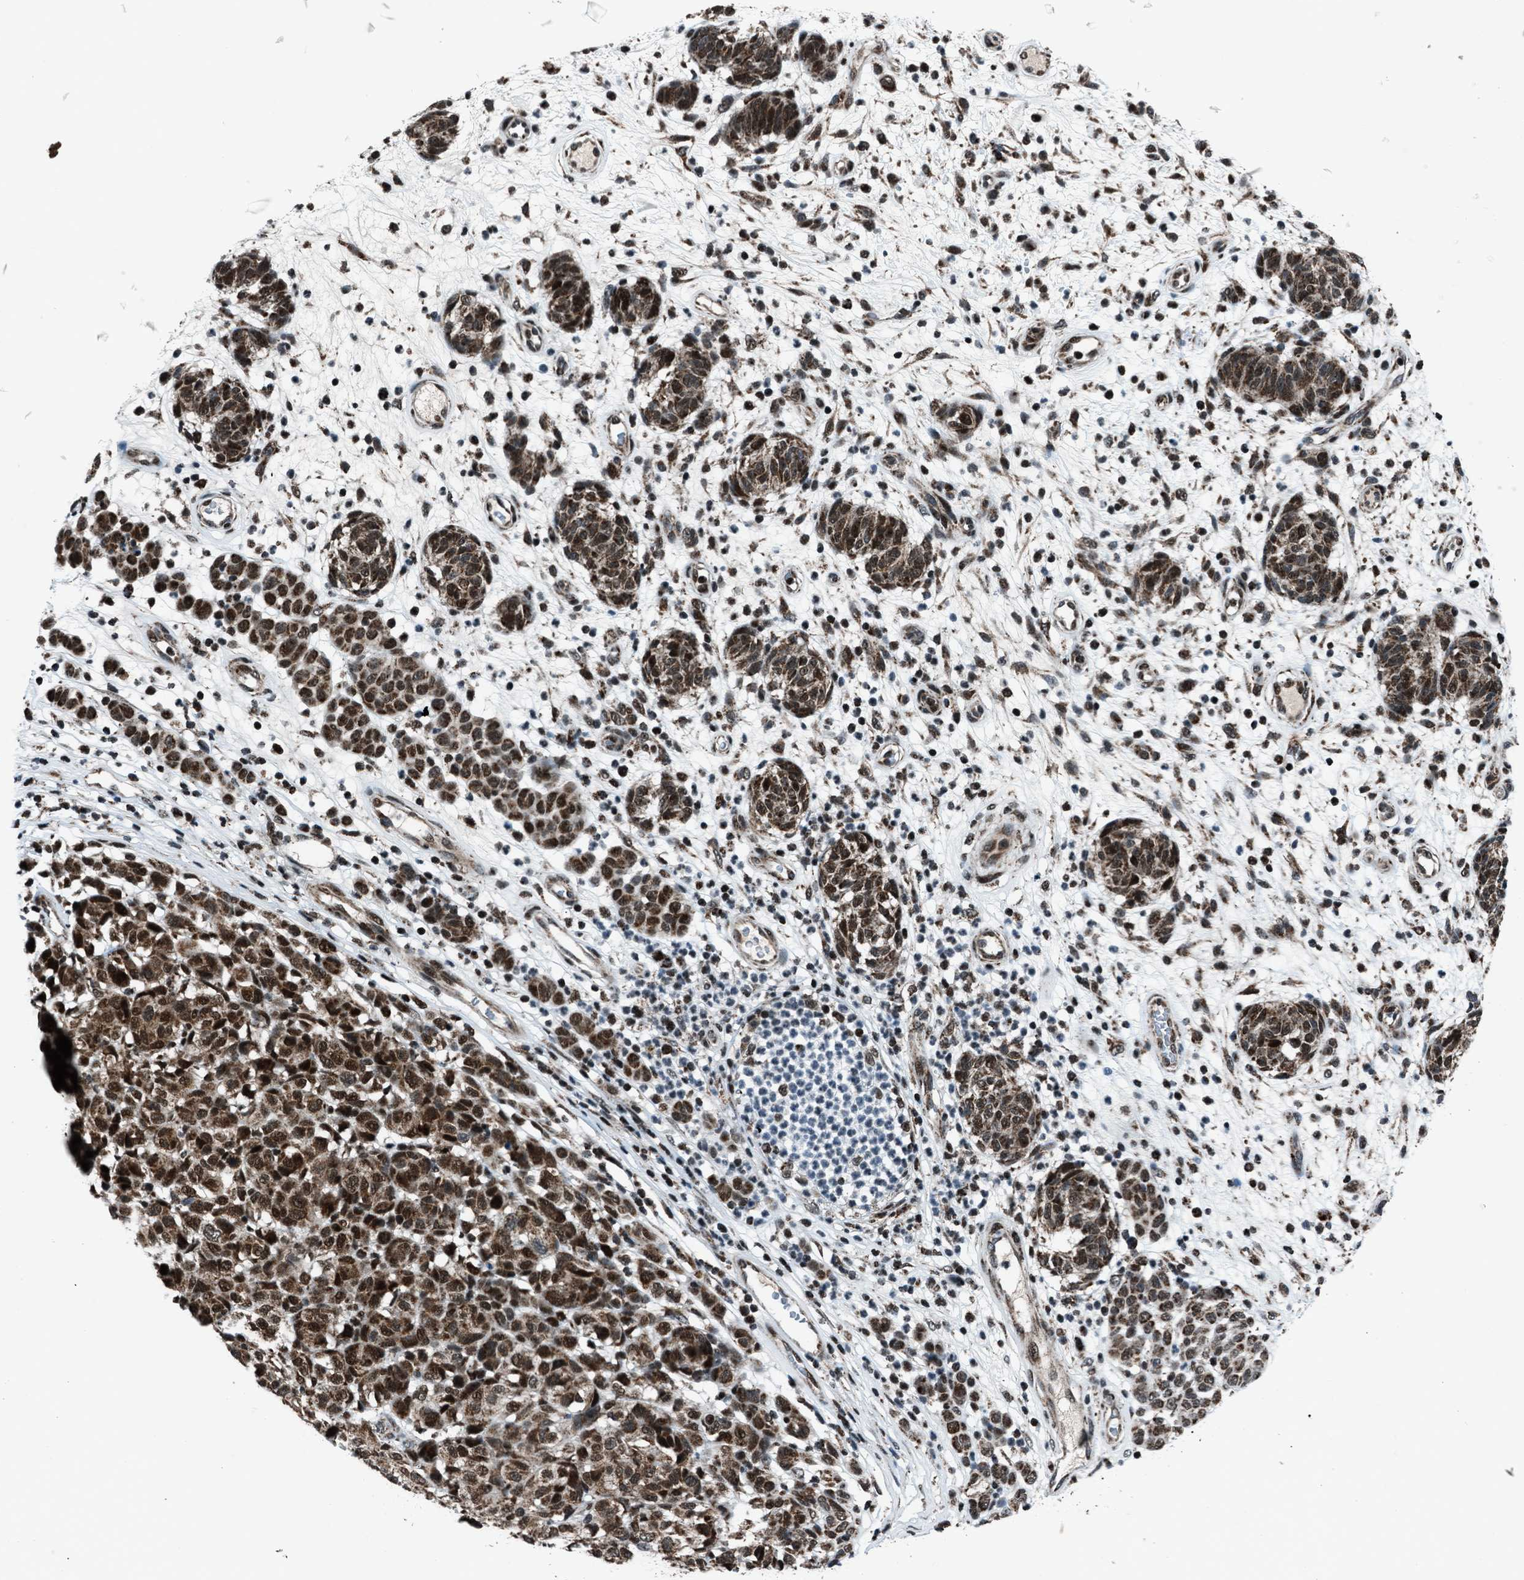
{"staining": {"intensity": "moderate", "quantity": ">75%", "location": "cytoplasmic/membranous,nuclear"}, "tissue": "melanoma", "cell_type": "Tumor cells", "image_type": "cancer", "snomed": [{"axis": "morphology", "description": "Malignant melanoma, NOS"}, {"axis": "topography", "description": "Skin"}], "caption": "Melanoma stained with a brown dye reveals moderate cytoplasmic/membranous and nuclear positive positivity in approximately >75% of tumor cells.", "gene": "MORC3", "patient": {"sex": "male", "age": 59}}